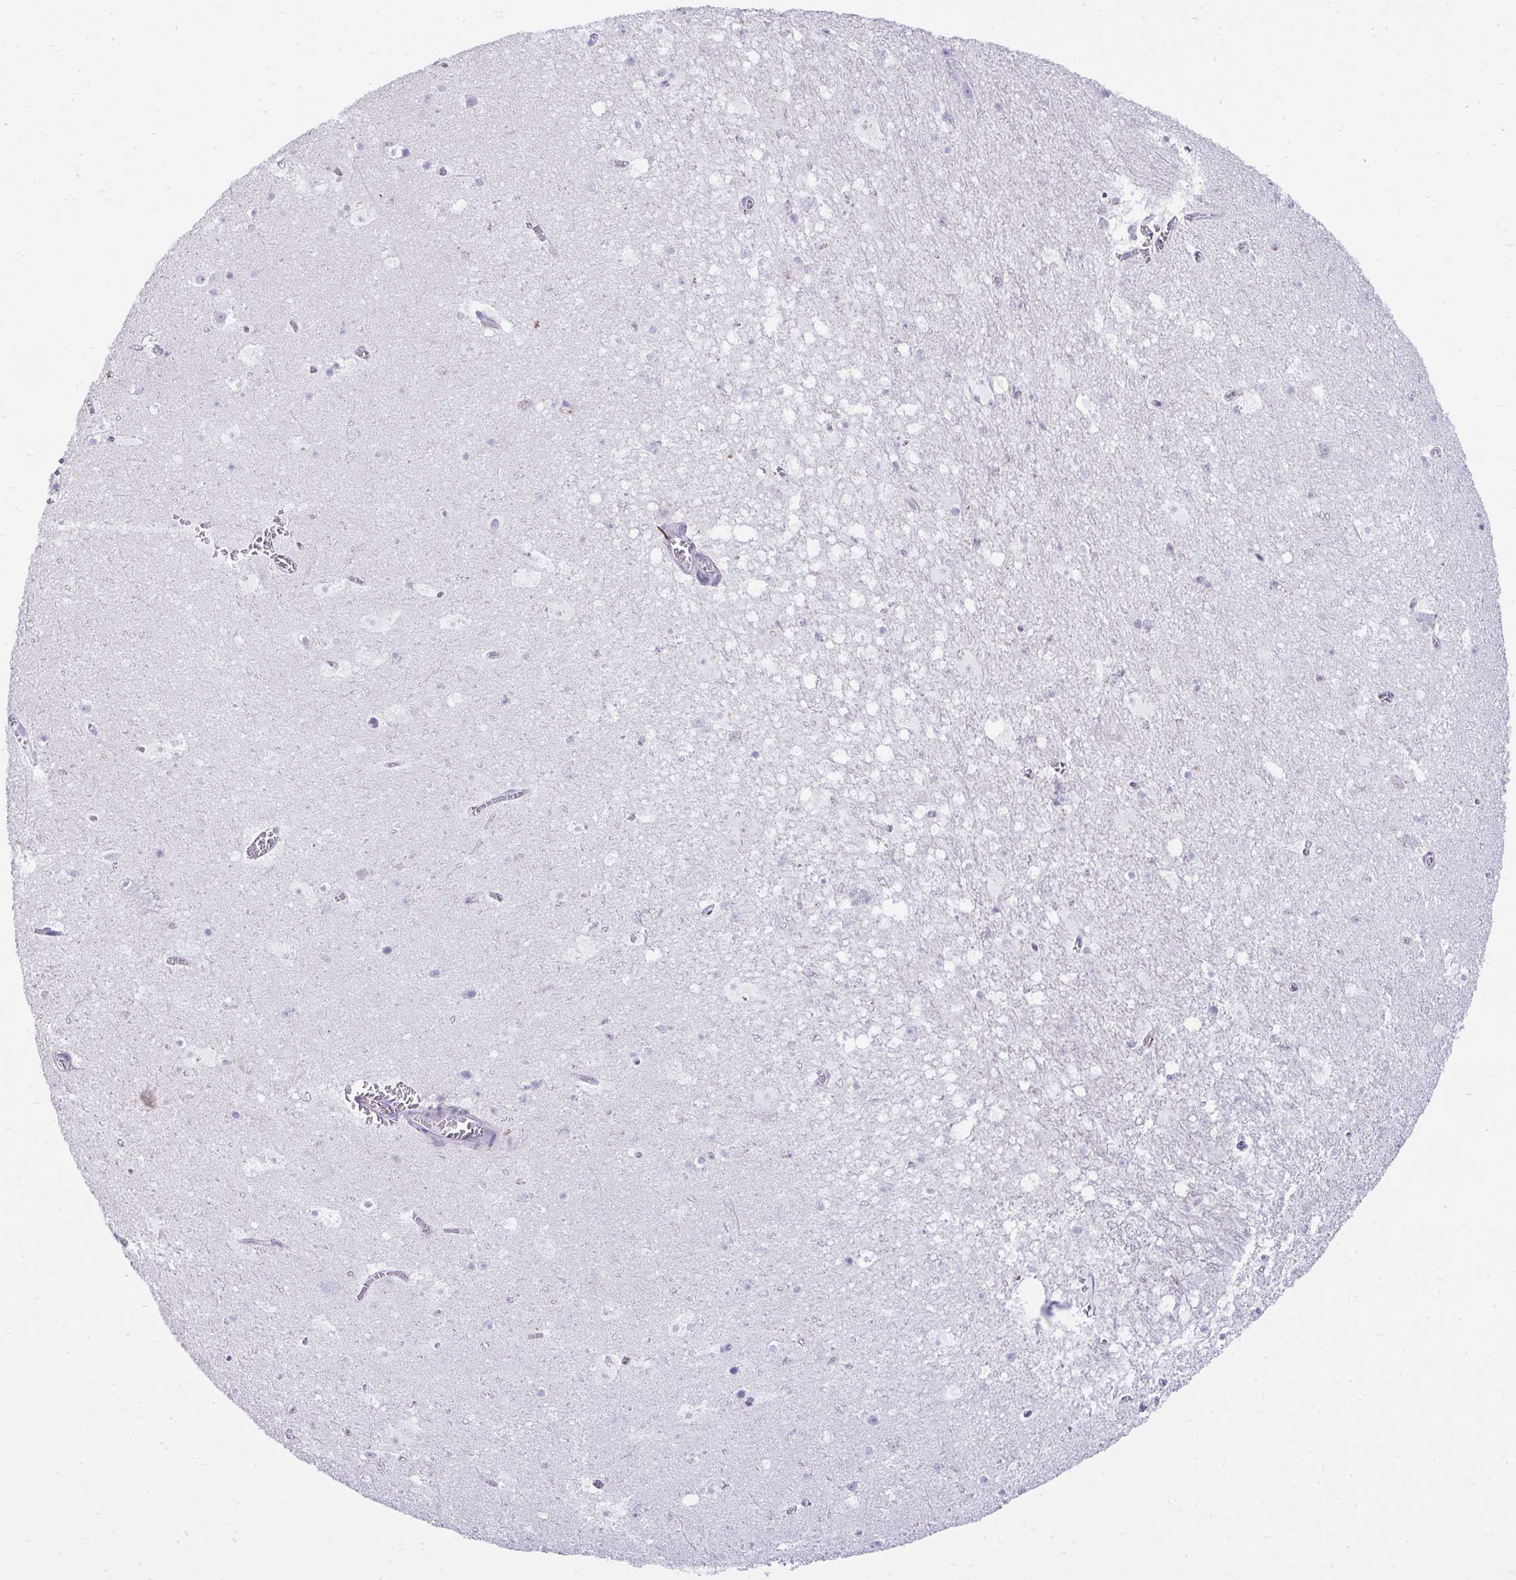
{"staining": {"intensity": "negative", "quantity": "none", "location": "none"}, "tissue": "hippocampus", "cell_type": "Glial cells", "image_type": "normal", "snomed": [{"axis": "morphology", "description": "Normal tissue, NOS"}, {"axis": "topography", "description": "Hippocampus"}], "caption": "Protein analysis of normal hippocampus shows no significant positivity in glial cells.", "gene": "PIGZ", "patient": {"sex": "female", "age": 42}}